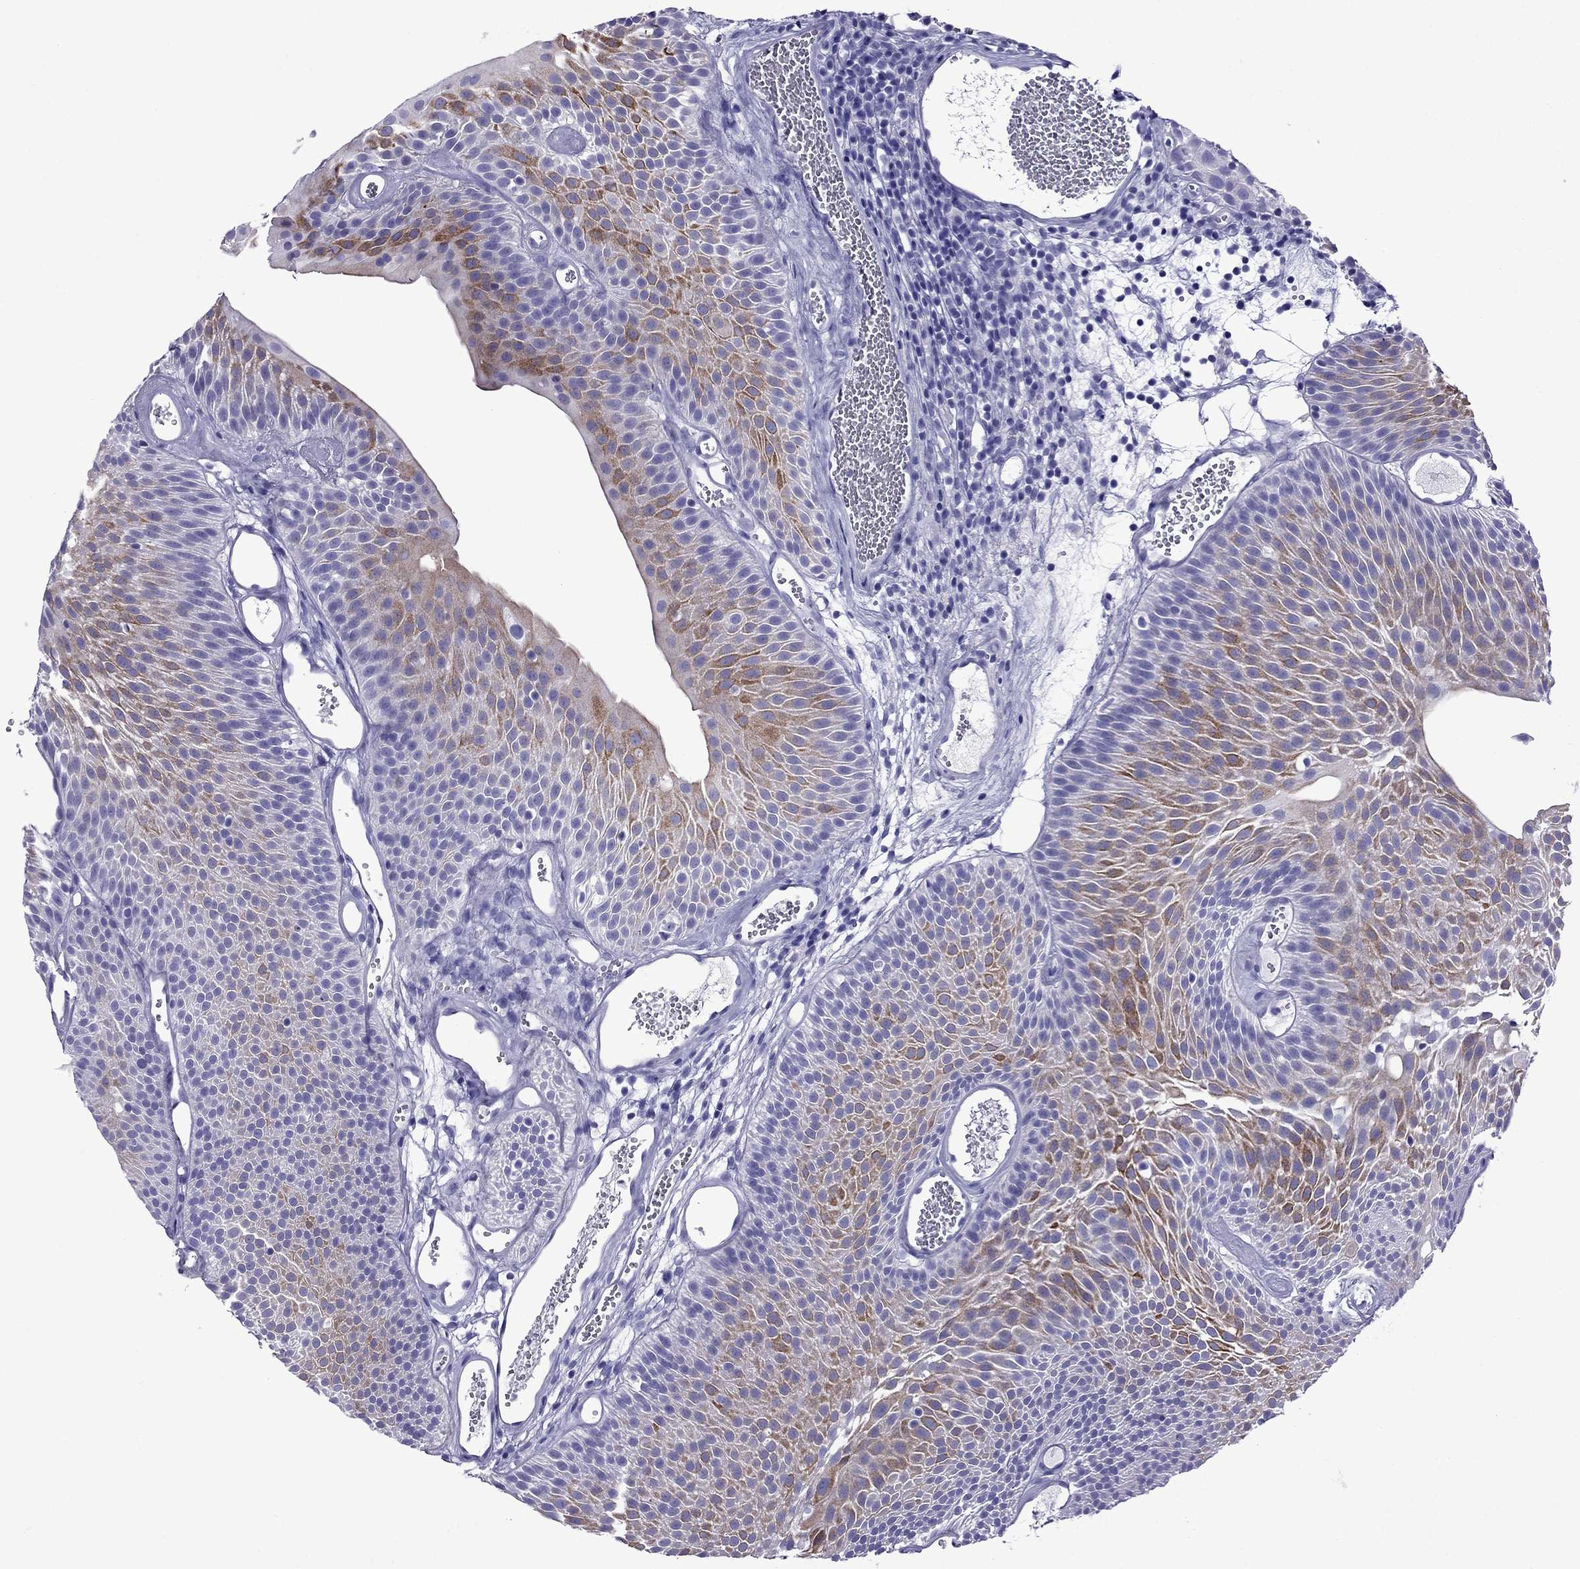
{"staining": {"intensity": "strong", "quantity": "<25%", "location": "cytoplasmic/membranous"}, "tissue": "urothelial cancer", "cell_type": "Tumor cells", "image_type": "cancer", "snomed": [{"axis": "morphology", "description": "Urothelial carcinoma, Low grade"}, {"axis": "topography", "description": "Urinary bladder"}], "caption": "Tumor cells display strong cytoplasmic/membranous positivity in approximately <25% of cells in low-grade urothelial carcinoma.", "gene": "CRYBA1", "patient": {"sex": "male", "age": 52}}